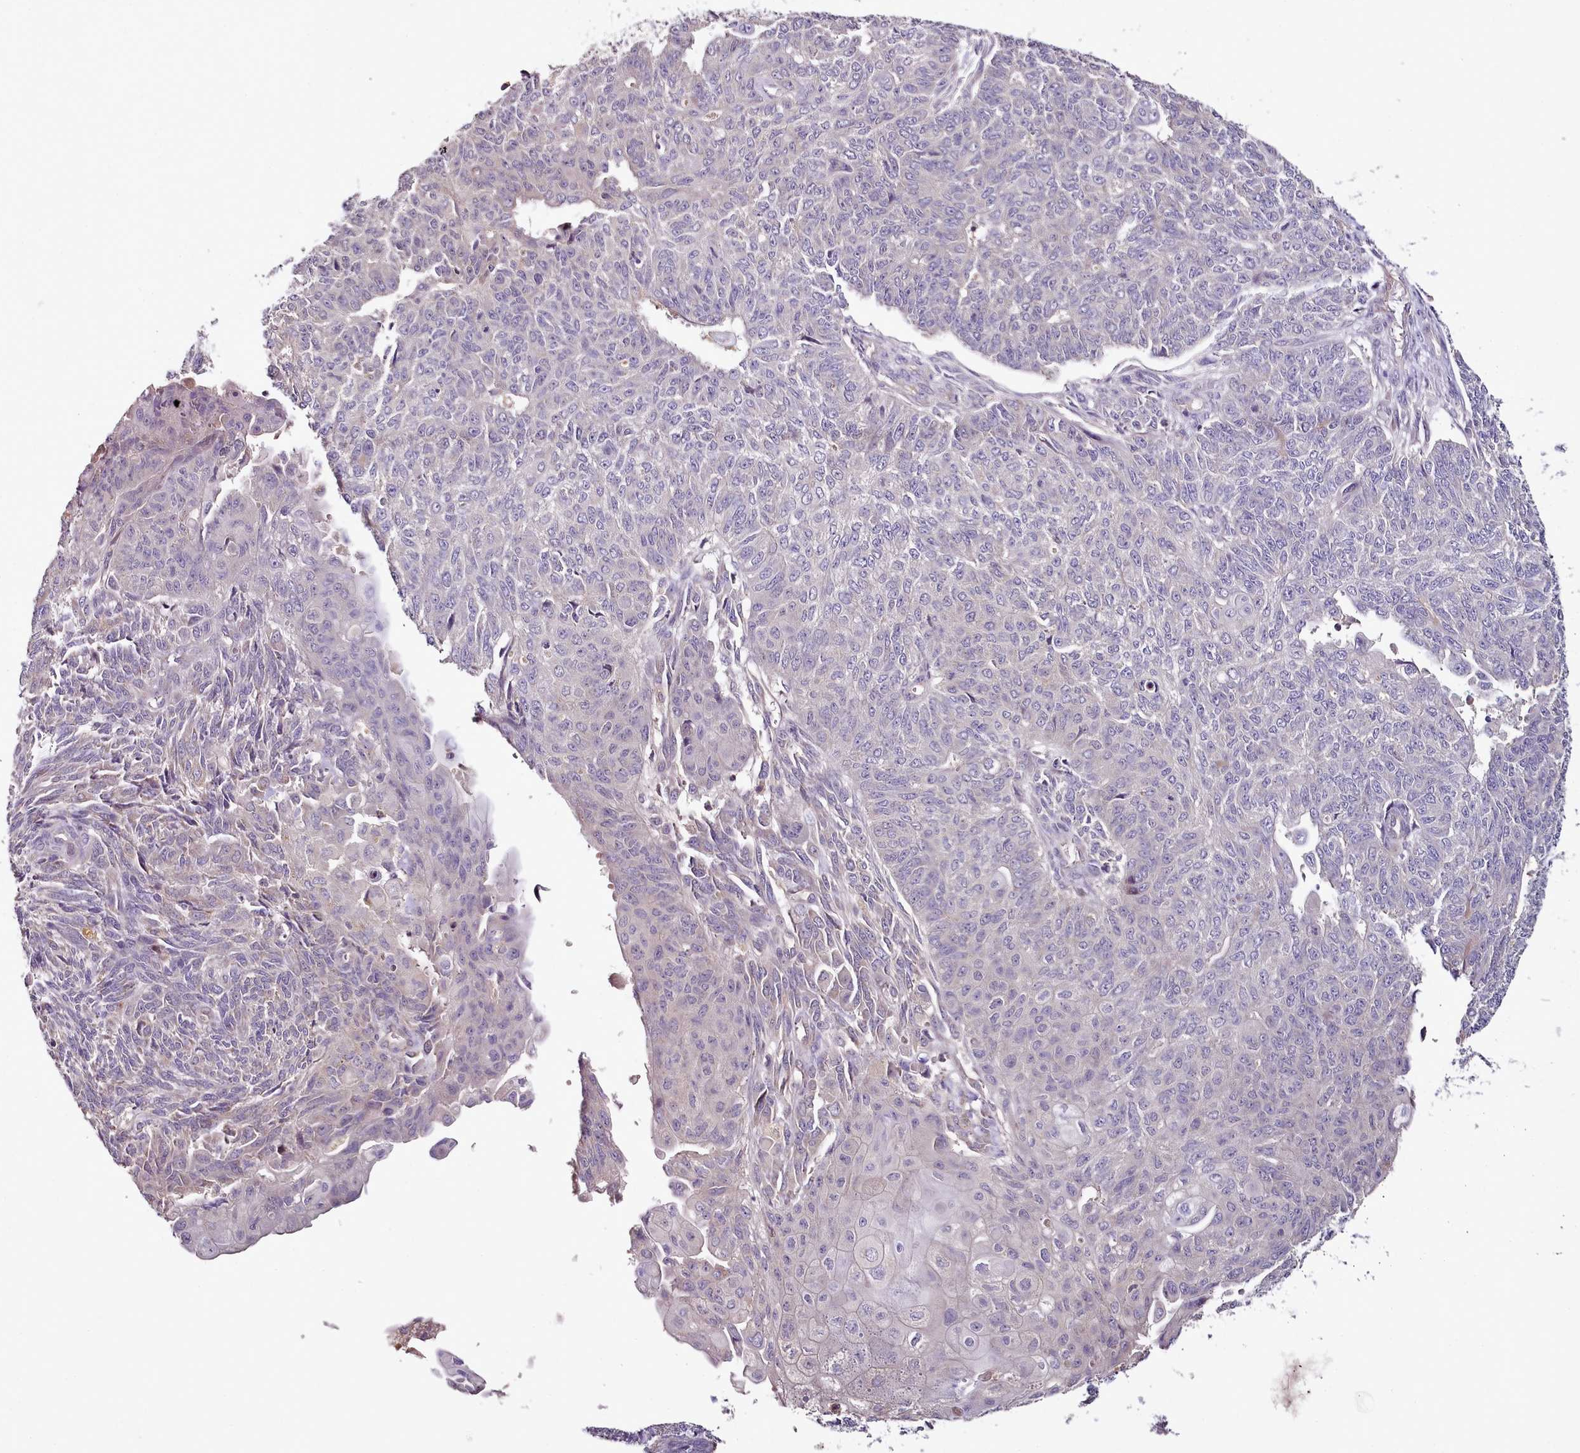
{"staining": {"intensity": "negative", "quantity": "none", "location": "none"}, "tissue": "endometrial cancer", "cell_type": "Tumor cells", "image_type": "cancer", "snomed": [{"axis": "morphology", "description": "Adenocarcinoma, NOS"}, {"axis": "topography", "description": "Endometrium"}], "caption": "Immunohistochemistry (IHC) image of human adenocarcinoma (endometrial) stained for a protein (brown), which displays no staining in tumor cells.", "gene": "ACSS1", "patient": {"sex": "female", "age": 32}}